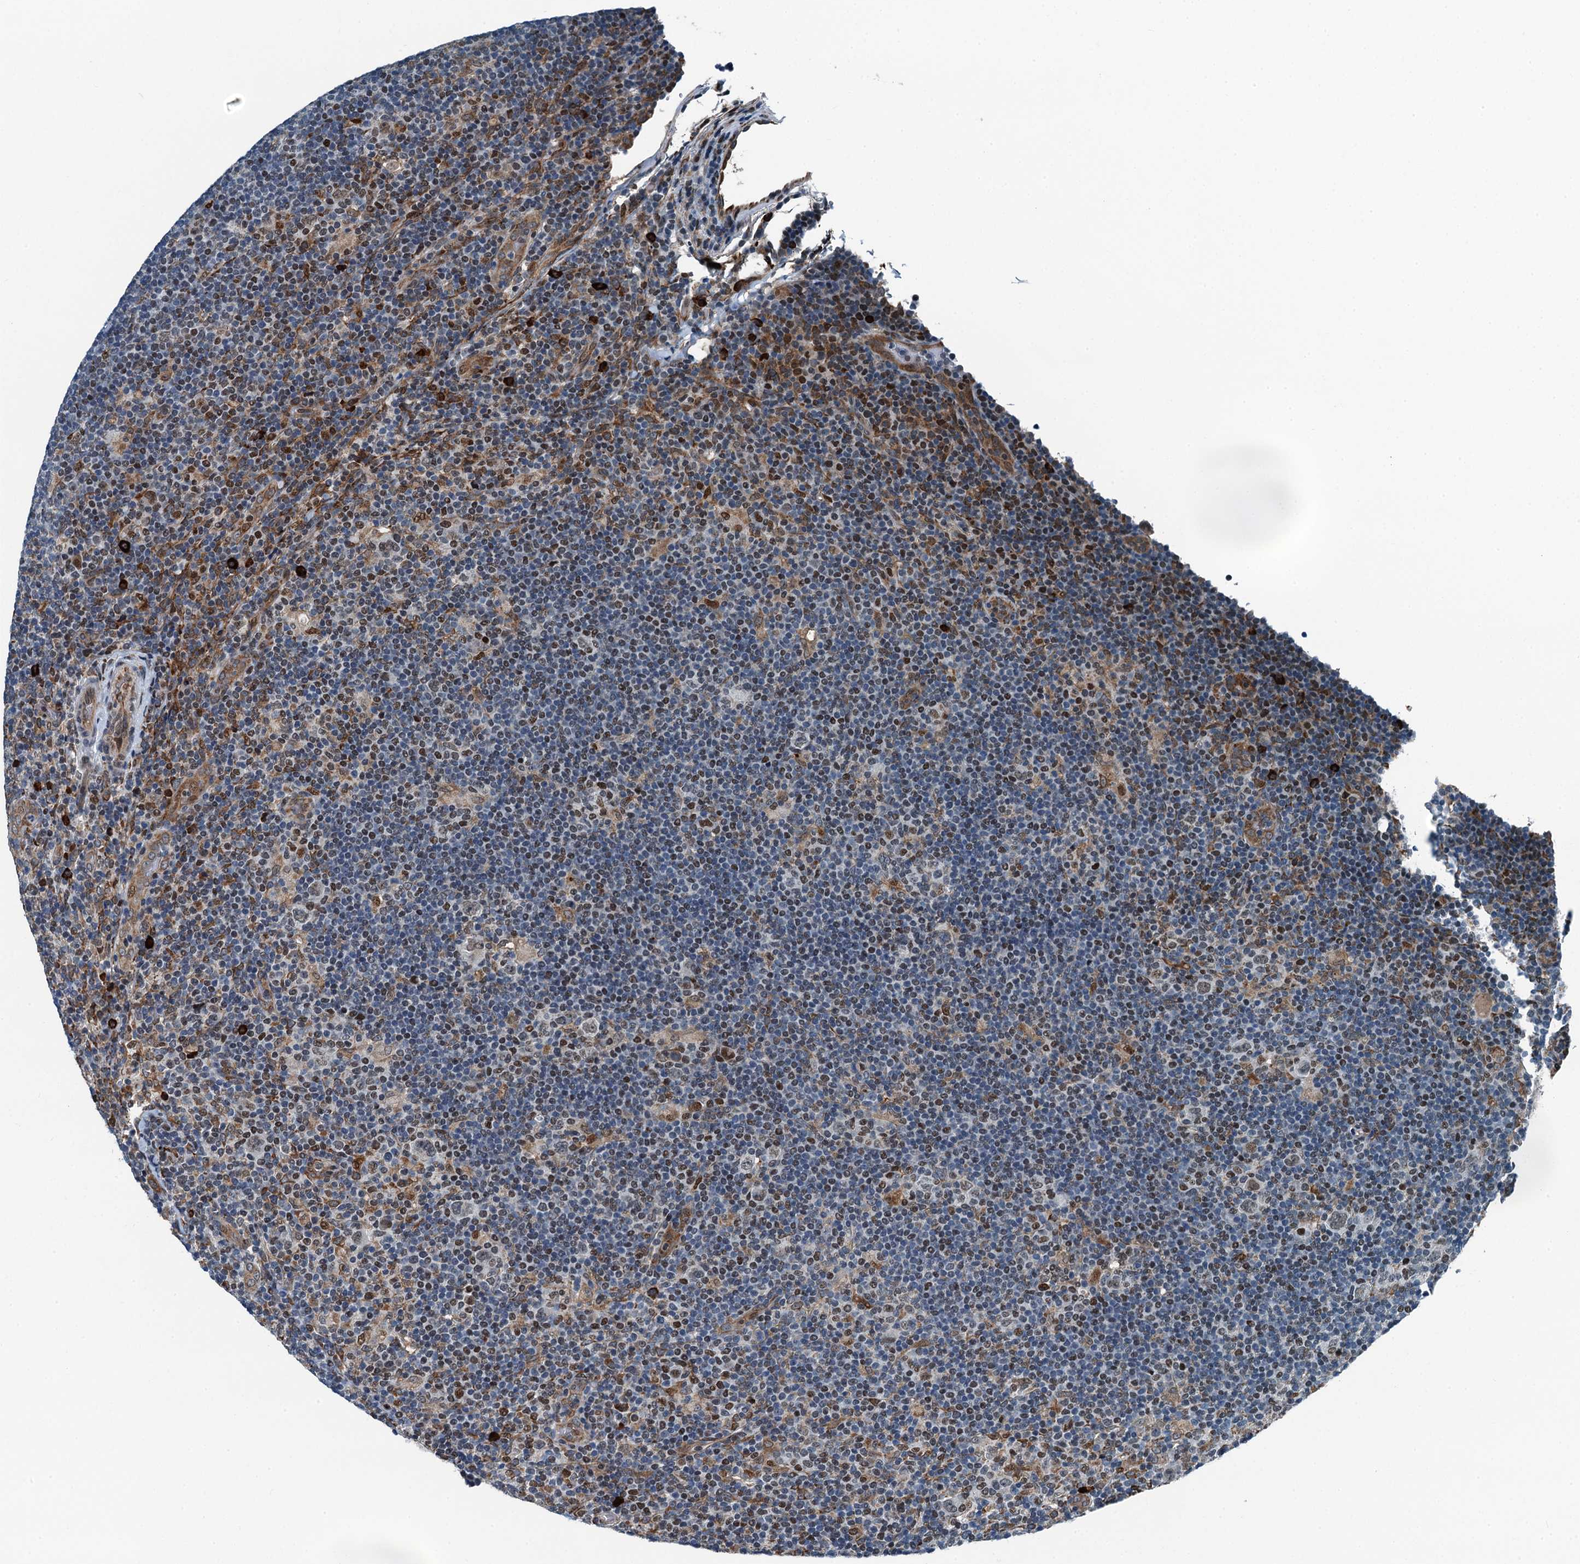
{"staining": {"intensity": "negative", "quantity": "none", "location": "none"}, "tissue": "lymphoma", "cell_type": "Tumor cells", "image_type": "cancer", "snomed": [{"axis": "morphology", "description": "Hodgkin's disease, NOS"}, {"axis": "topography", "description": "Lymph node"}], "caption": "IHC image of neoplastic tissue: lymphoma stained with DAB (3,3'-diaminobenzidine) reveals no significant protein expression in tumor cells.", "gene": "TAMALIN", "patient": {"sex": "female", "age": 57}}